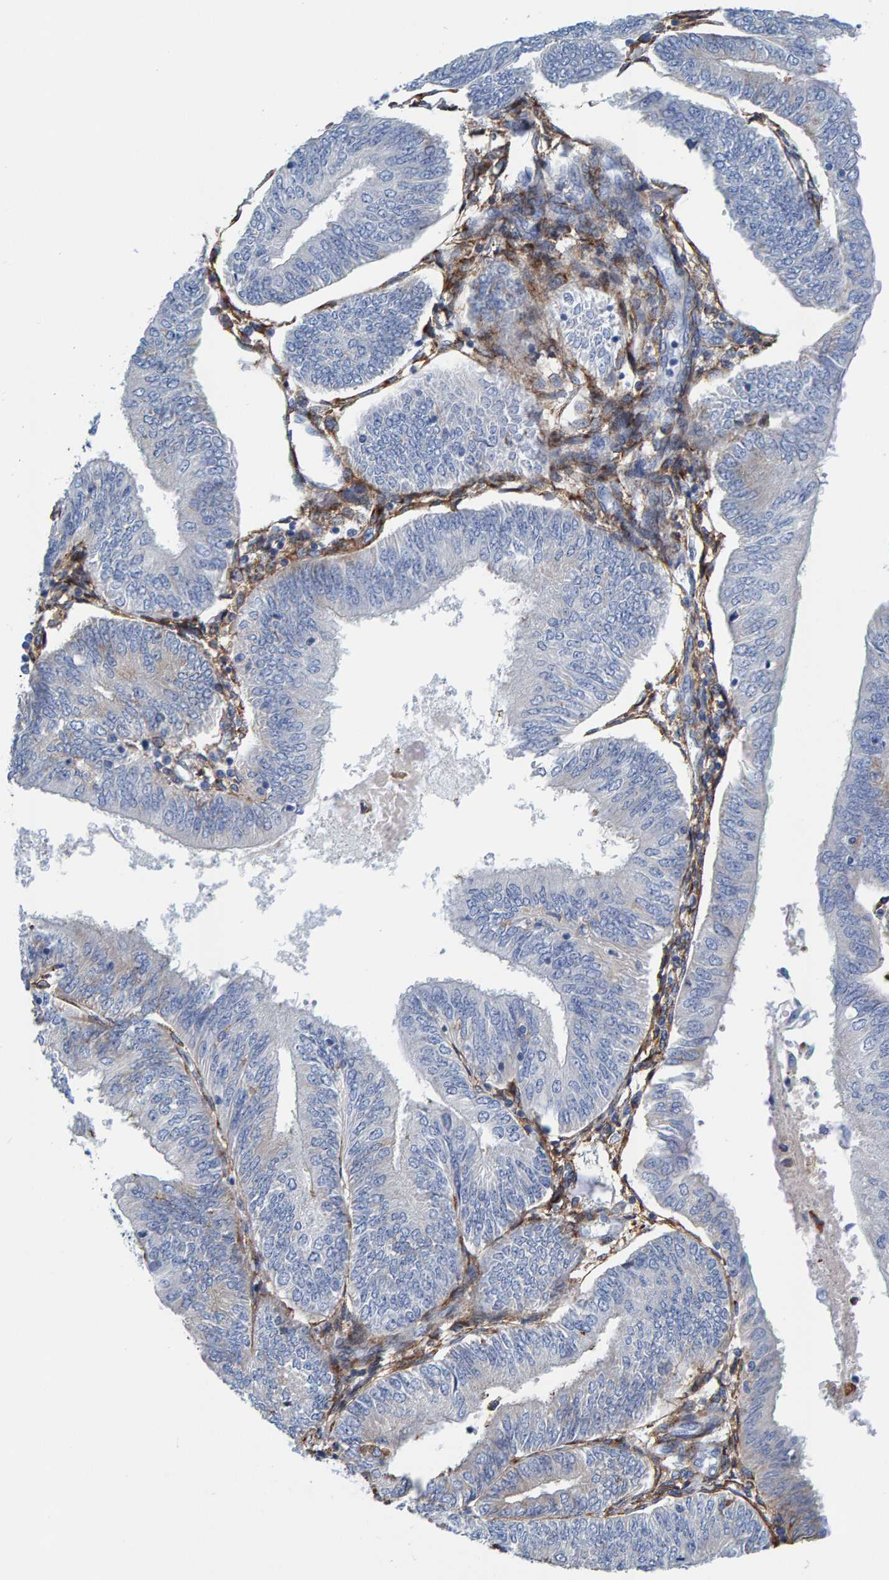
{"staining": {"intensity": "negative", "quantity": "none", "location": "none"}, "tissue": "endometrial cancer", "cell_type": "Tumor cells", "image_type": "cancer", "snomed": [{"axis": "morphology", "description": "Adenocarcinoma, NOS"}, {"axis": "topography", "description": "Endometrium"}], "caption": "High magnification brightfield microscopy of endometrial cancer stained with DAB (brown) and counterstained with hematoxylin (blue): tumor cells show no significant staining.", "gene": "LRP1", "patient": {"sex": "female", "age": 58}}